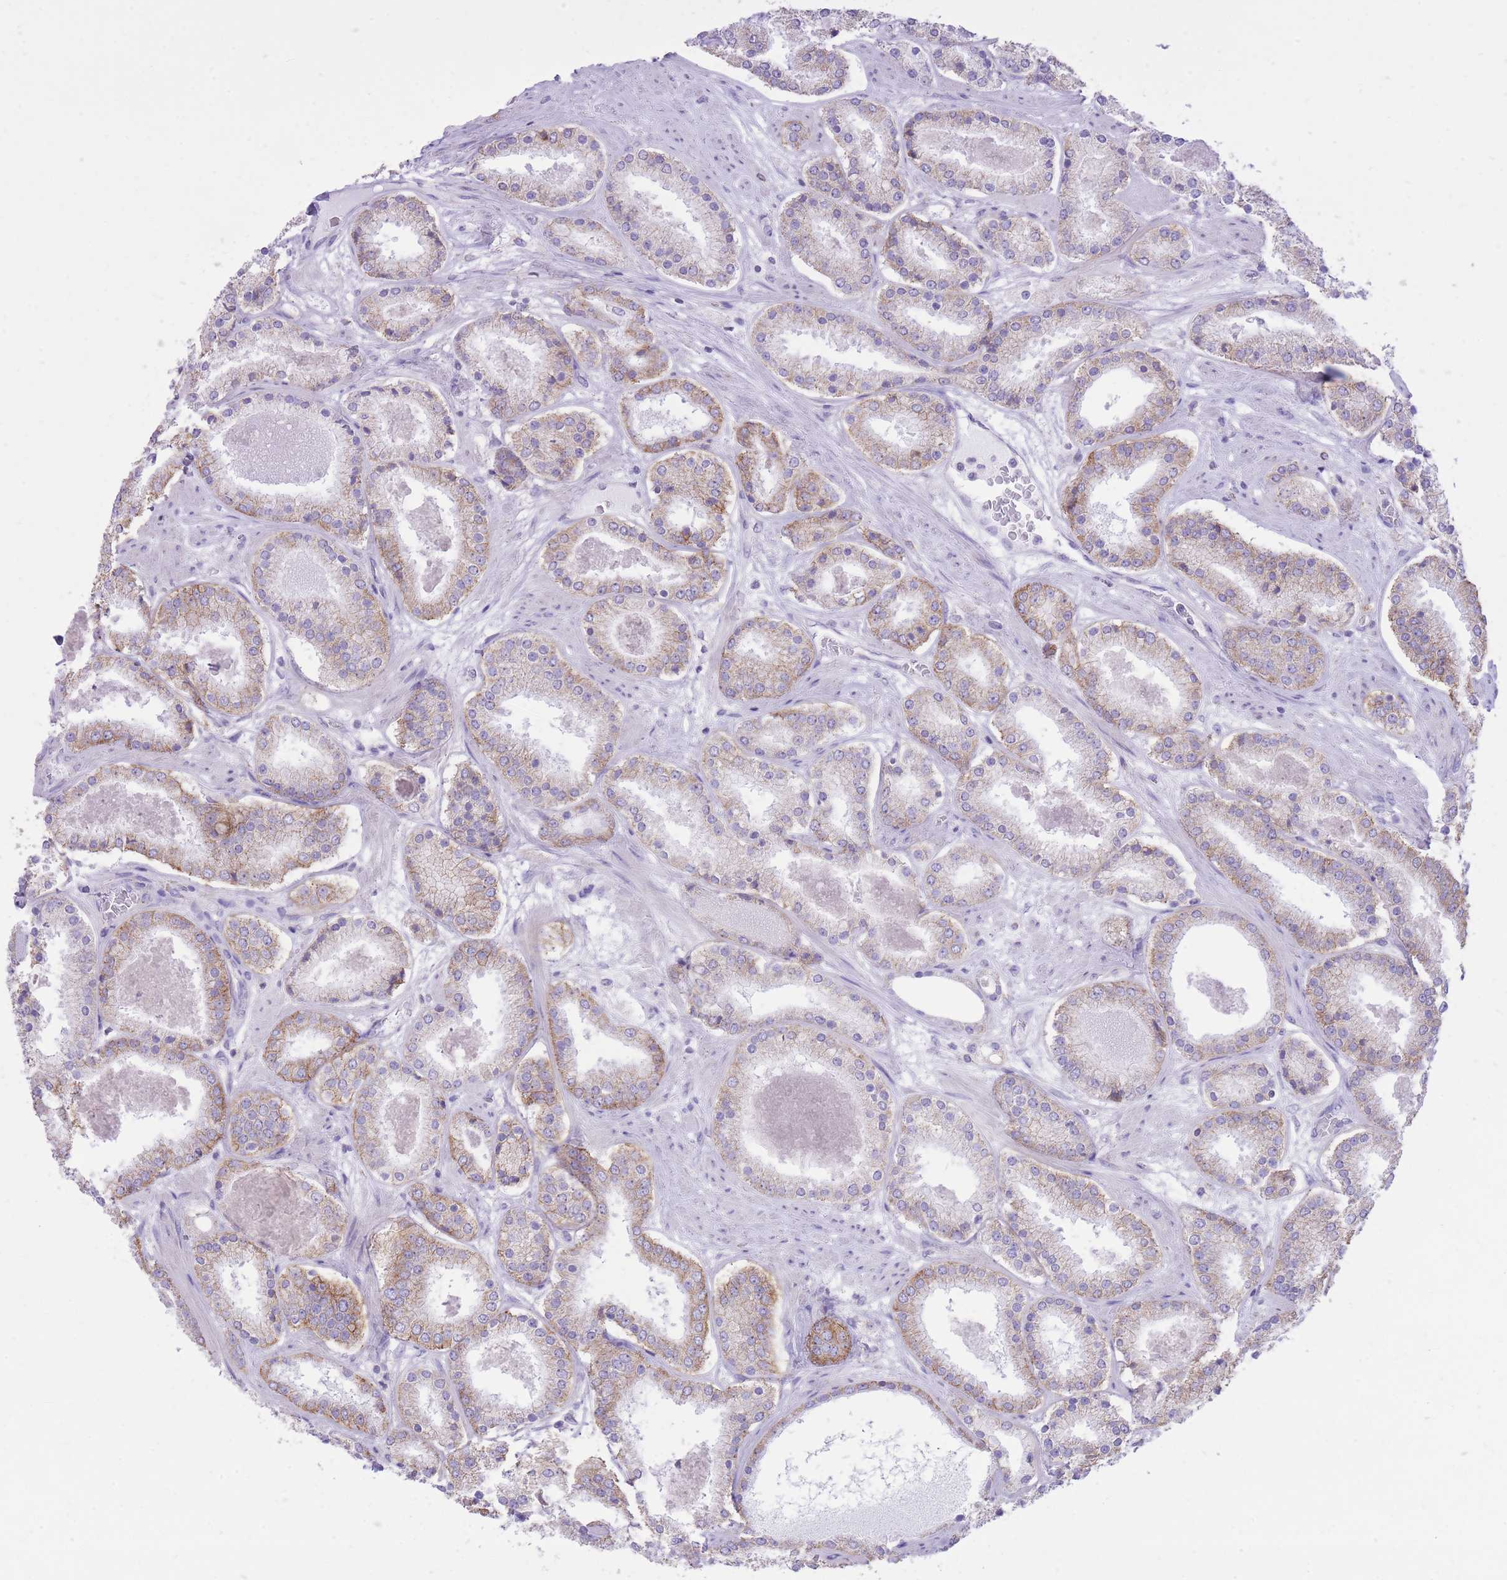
{"staining": {"intensity": "moderate", "quantity": "25%-75%", "location": "cytoplasmic/membranous"}, "tissue": "prostate cancer", "cell_type": "Tumor cells", "image_type": "cancer", "snomed": [{"axis": "morphology", "description": "Adenocarcinoma, High grade"}, {"axis": "topography", "description": "Prostate"}], "caption": "Moderate cytoplasmic/membranous positivity for a protein is present in about 25%-75% of tumor cells of prostate cancer using immunohistochemistry (IHC).", "gene": "SLC4A4", "patient": {"sex": "male", "age": 63}}